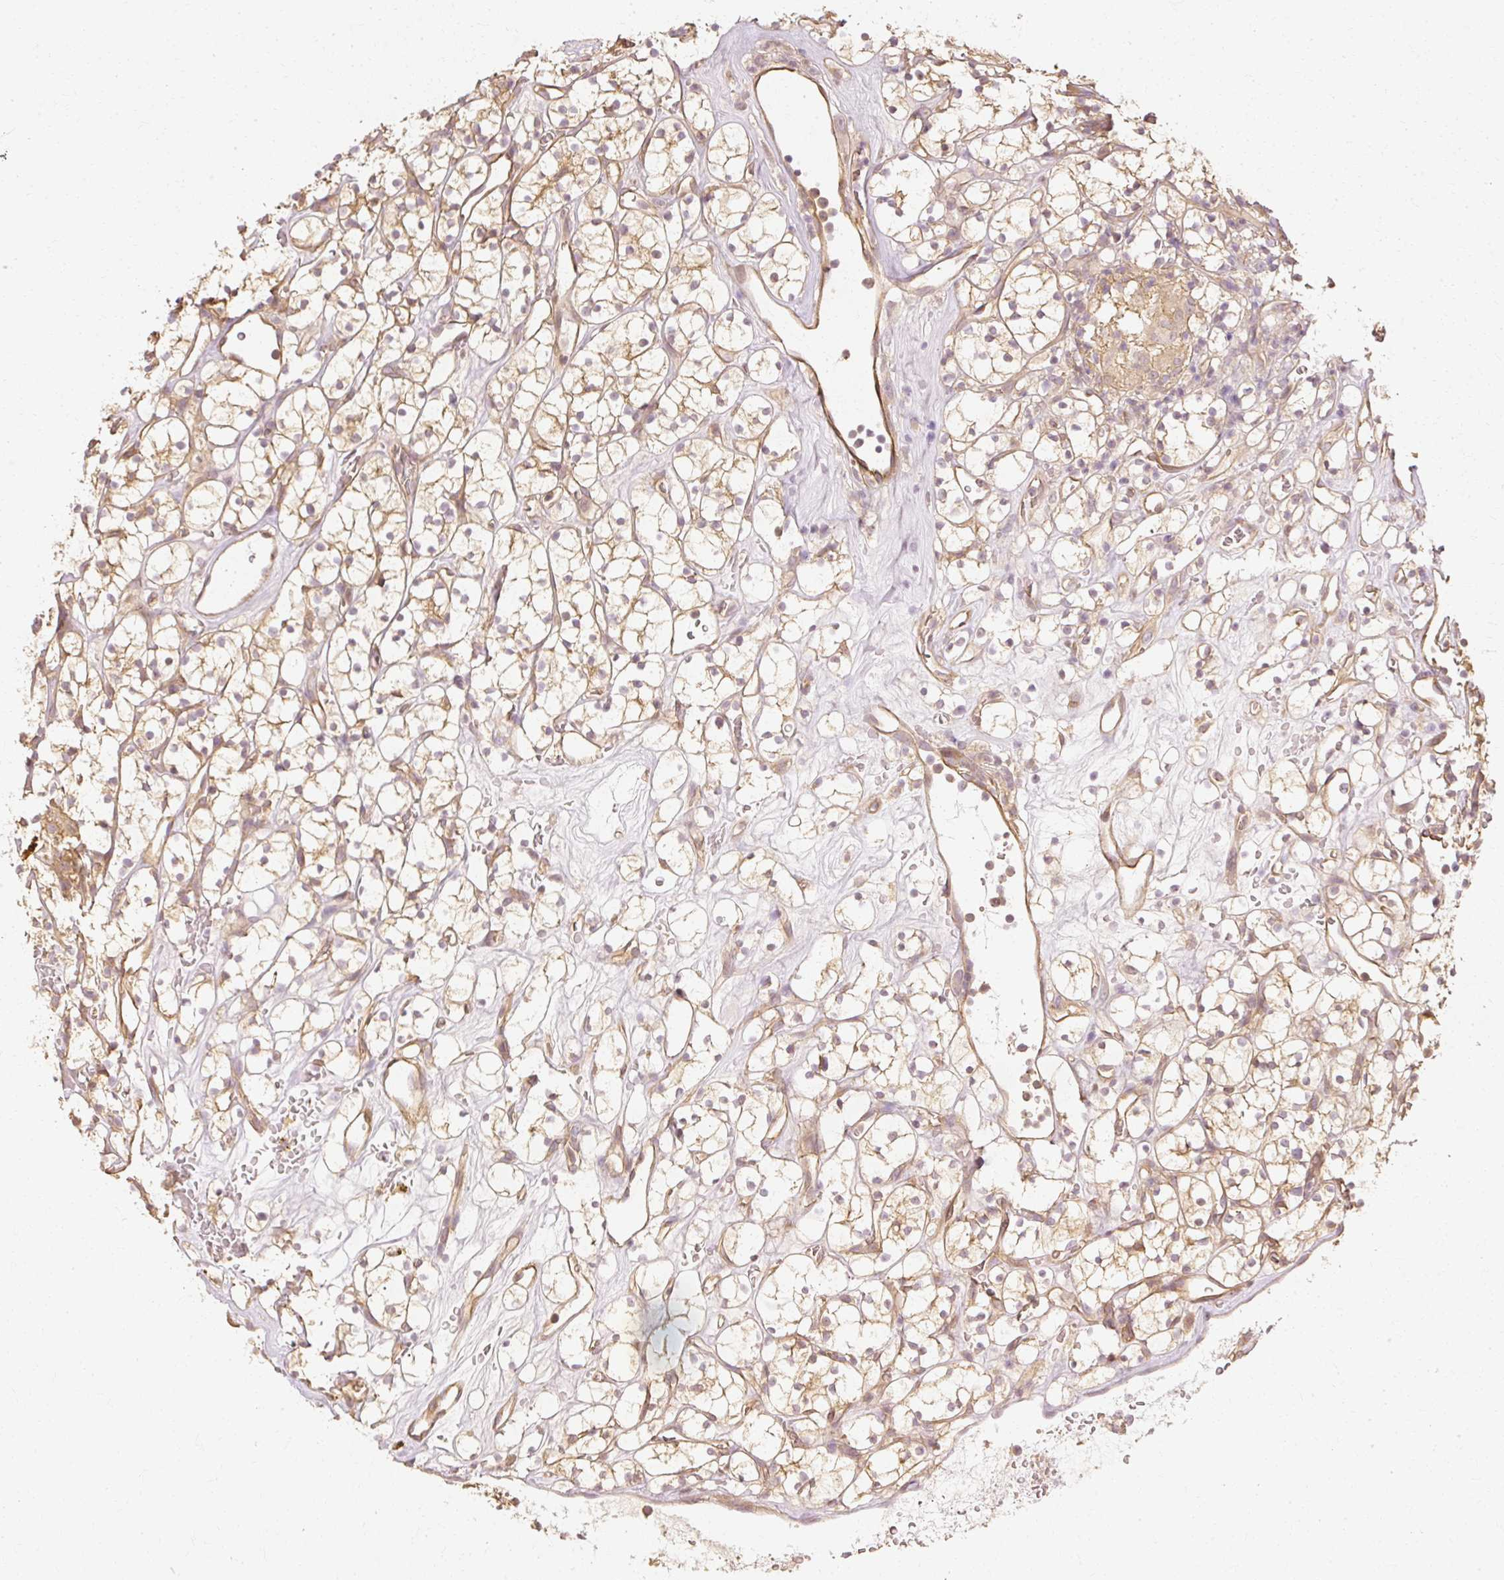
{"staining": {"intensity": "moderate", "quantity": "25%-75%", "location": "cytoplasmic/membranous"}, "tissue": "renal cancer", "cell_type": "Tumor cells", "image_type": "cancer", "snomed": [{"axis": "morphology", "description": "Adenocarcinoma, NOS"}, {"axis": "topography", "description": "Kidney"}], "caption": "IHC of renal cancer displays medium levels of moderate cytoplasmic/membranous positivity in about 25%-75% of tumor cells.", "gene": "GNAQ", "patient": {"sex": "female", "age": 64}}